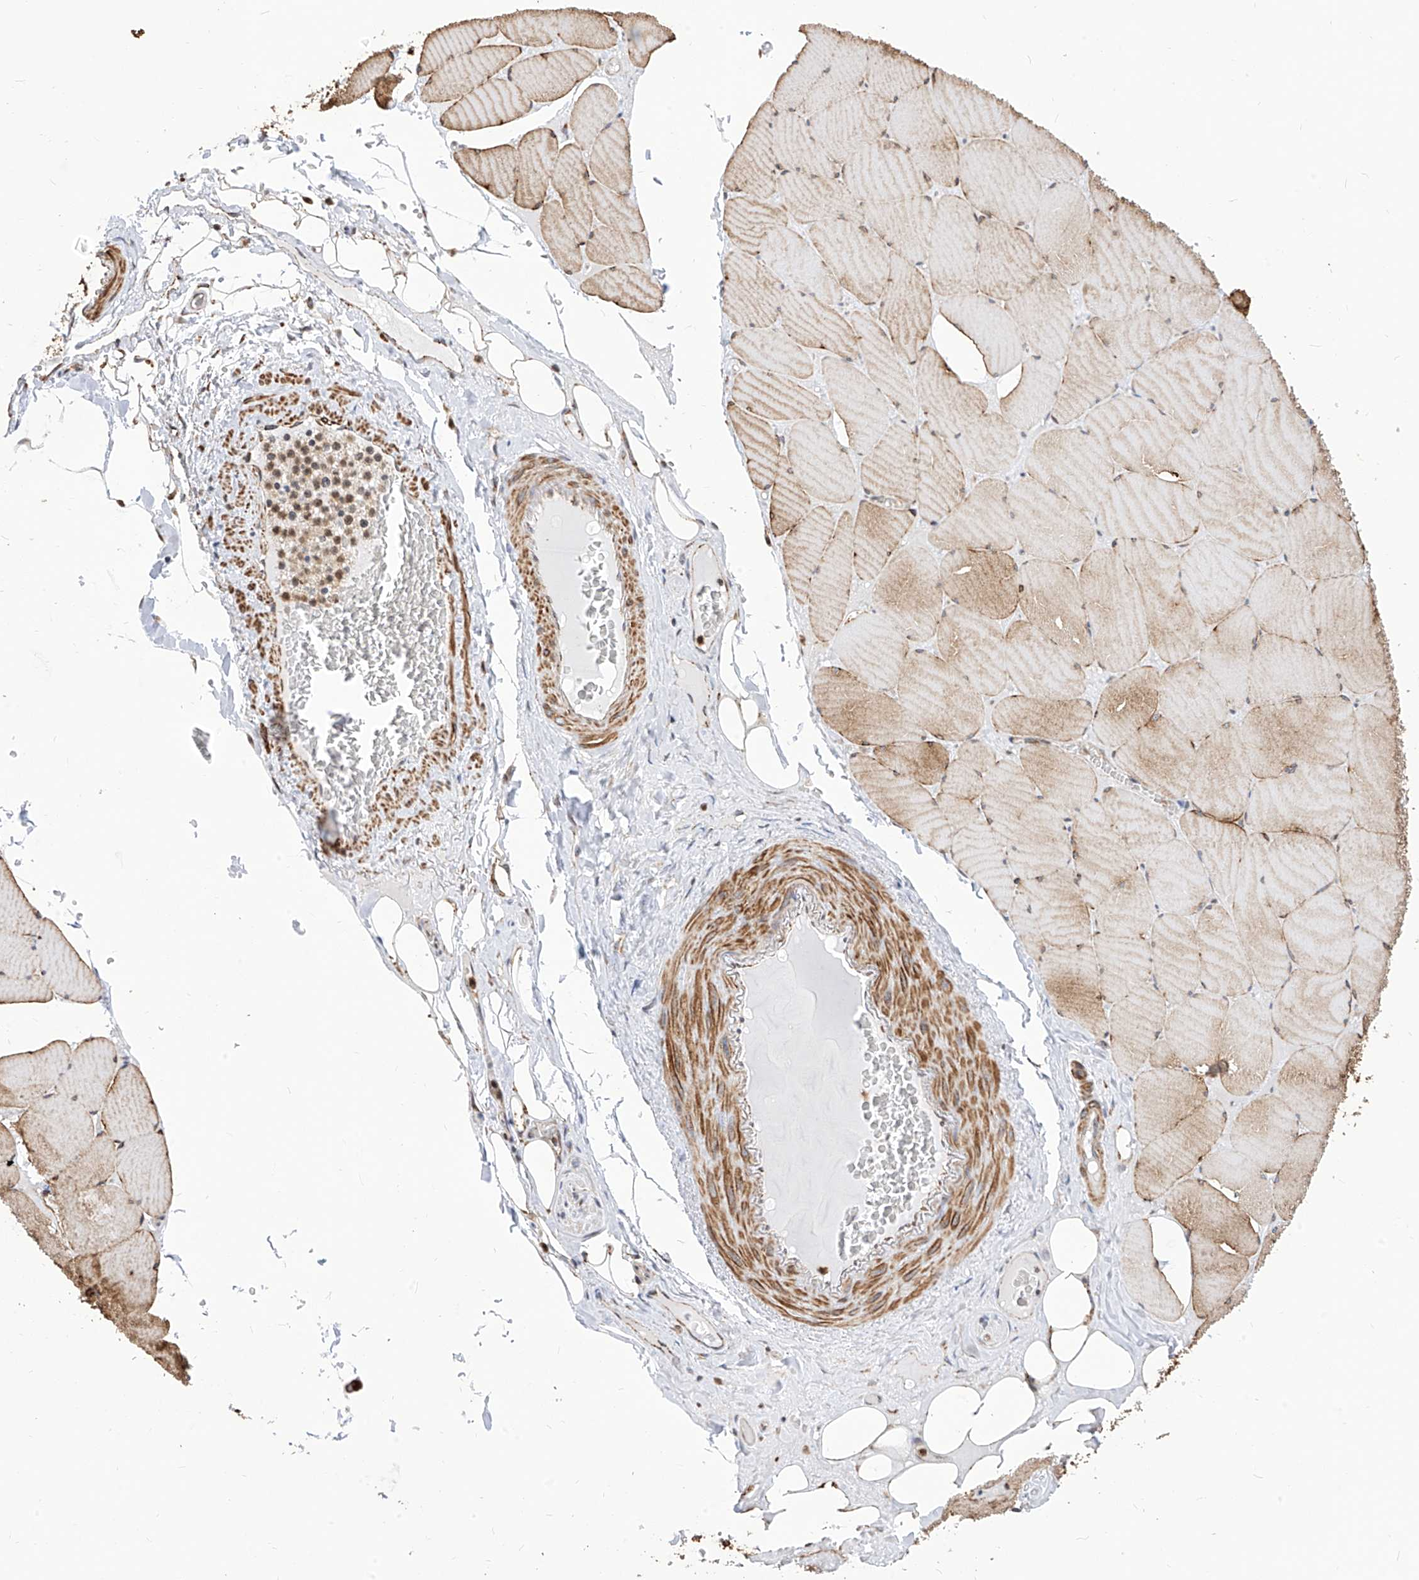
{"staining": {"intensity": "moderate", "quantity": ">75%", "location": "cytoplasmic/membranous"}, "tissue": "skeletal muscle", "cell_type": "Myocytes", "image_type": "normal", "snomed": [{"axis": "morphology", "description": "Normal tissue, NOS"}, {"axis": "topography", "description": "Skeletal muscle"}, {"axis": "topography", "description": "Head-Neck"}], "caption": "A medium amount of moderate cytoplasmic/membranous expression is seen in about >75% of myocytes in benign skeletal muscle. The protein of interest is shown in brown color, while the nuclei are stained blue.", "gene": "TTLL8", "patient": {"sex": "male", "age": 66}}